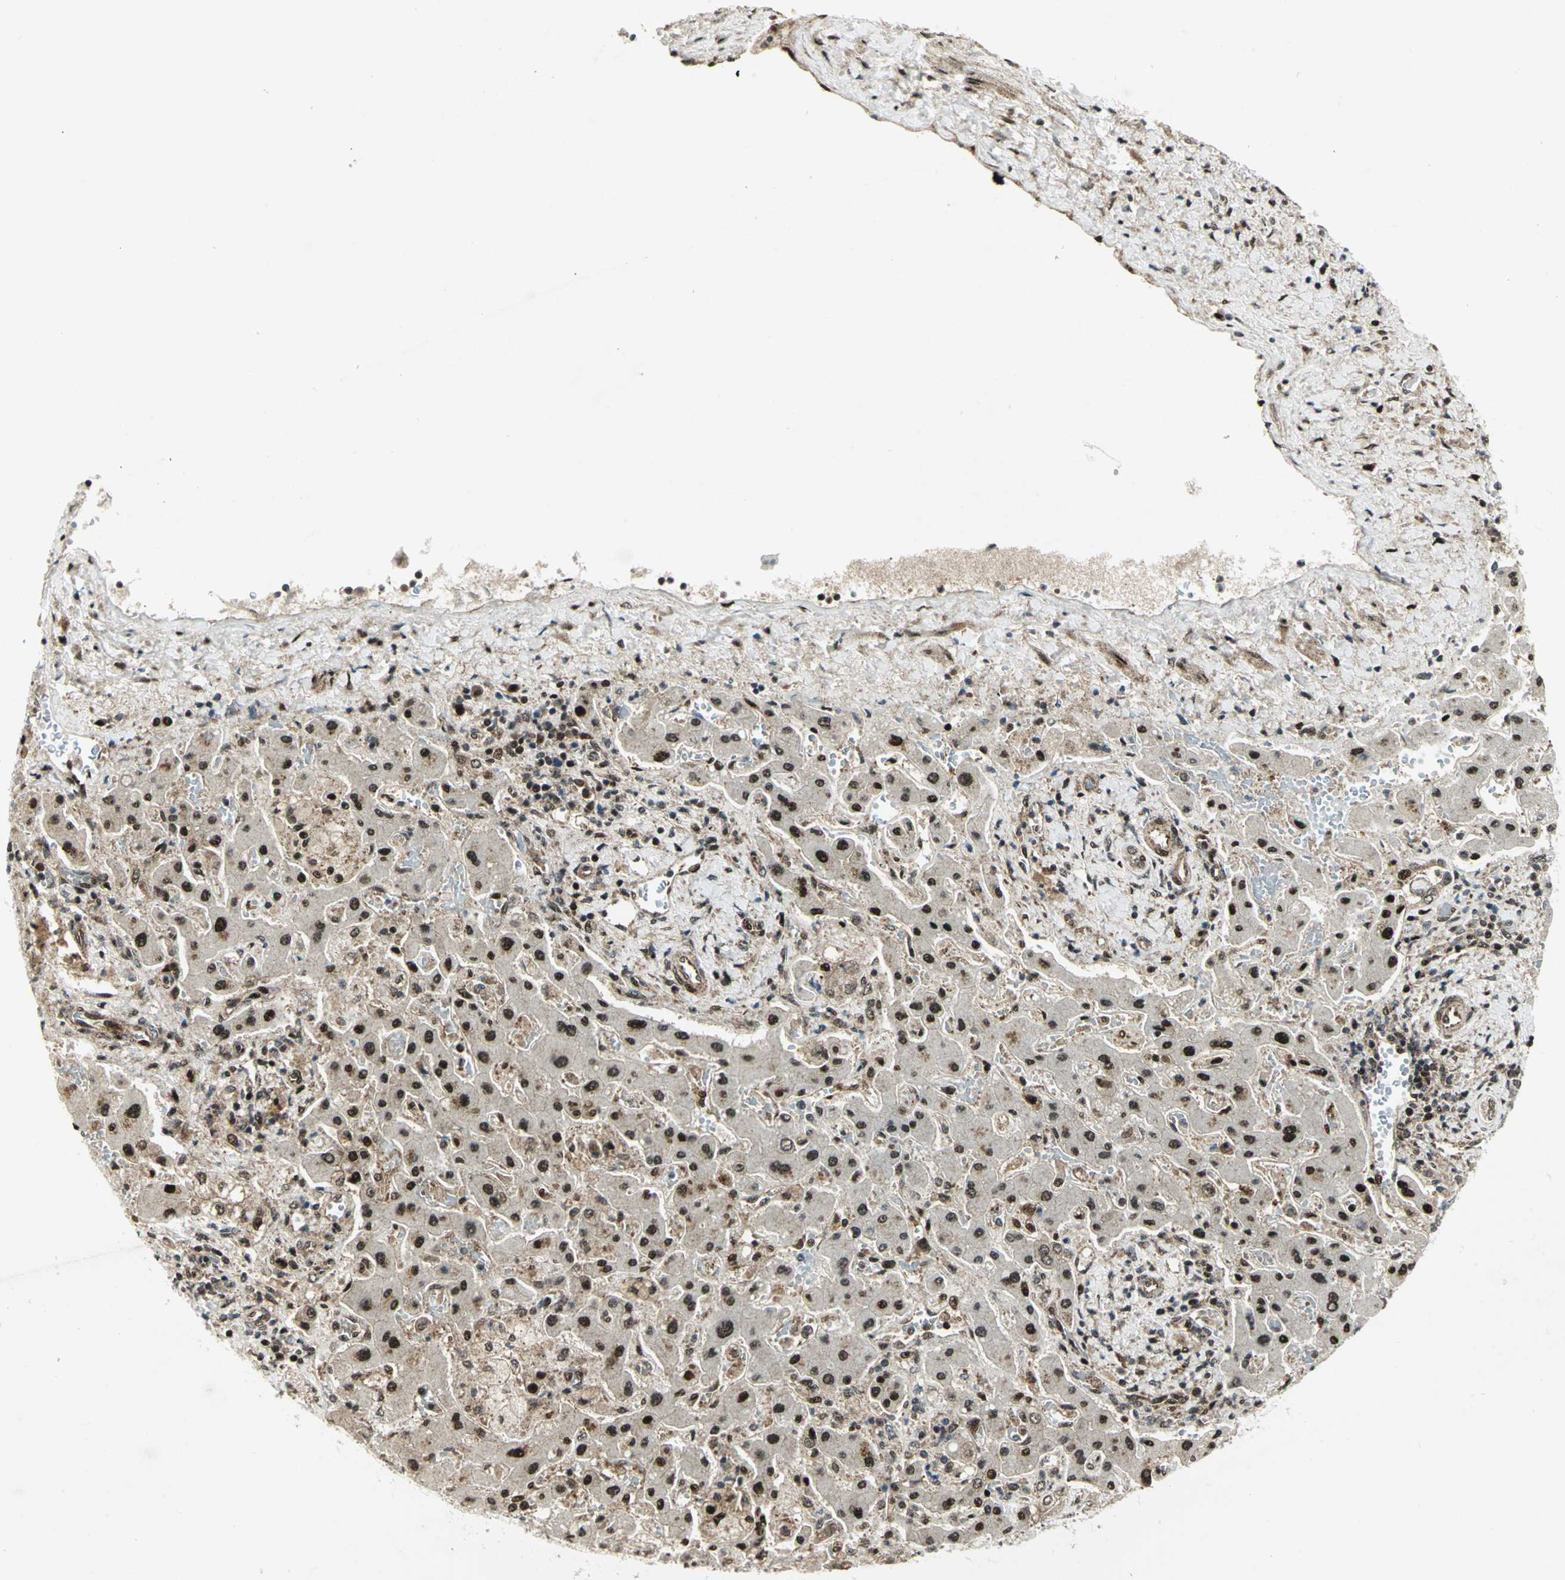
{"staining": {"intensity": "strong", "quantity": ">75%", "location": "cytoplasmic/membranous,nuclear"}, "tissue": "liver cancer", "cell_type": "Tumor cells", "image_type": "cancer", "snomed": [{"axis": "morphology", "description": "Cholangiocarcinoma"}, {"axis": "topography", "description": "Liver"}], "caption": "Strong cytoplasmic/membranous and nuclear expression for a protein is identified in approximately >75% of tumor cells of liver cholangiocarcinoma using immunohistochemistry (IHC).", "gene": "COPS5", "patient": {"sex": "male", "age": 50}}